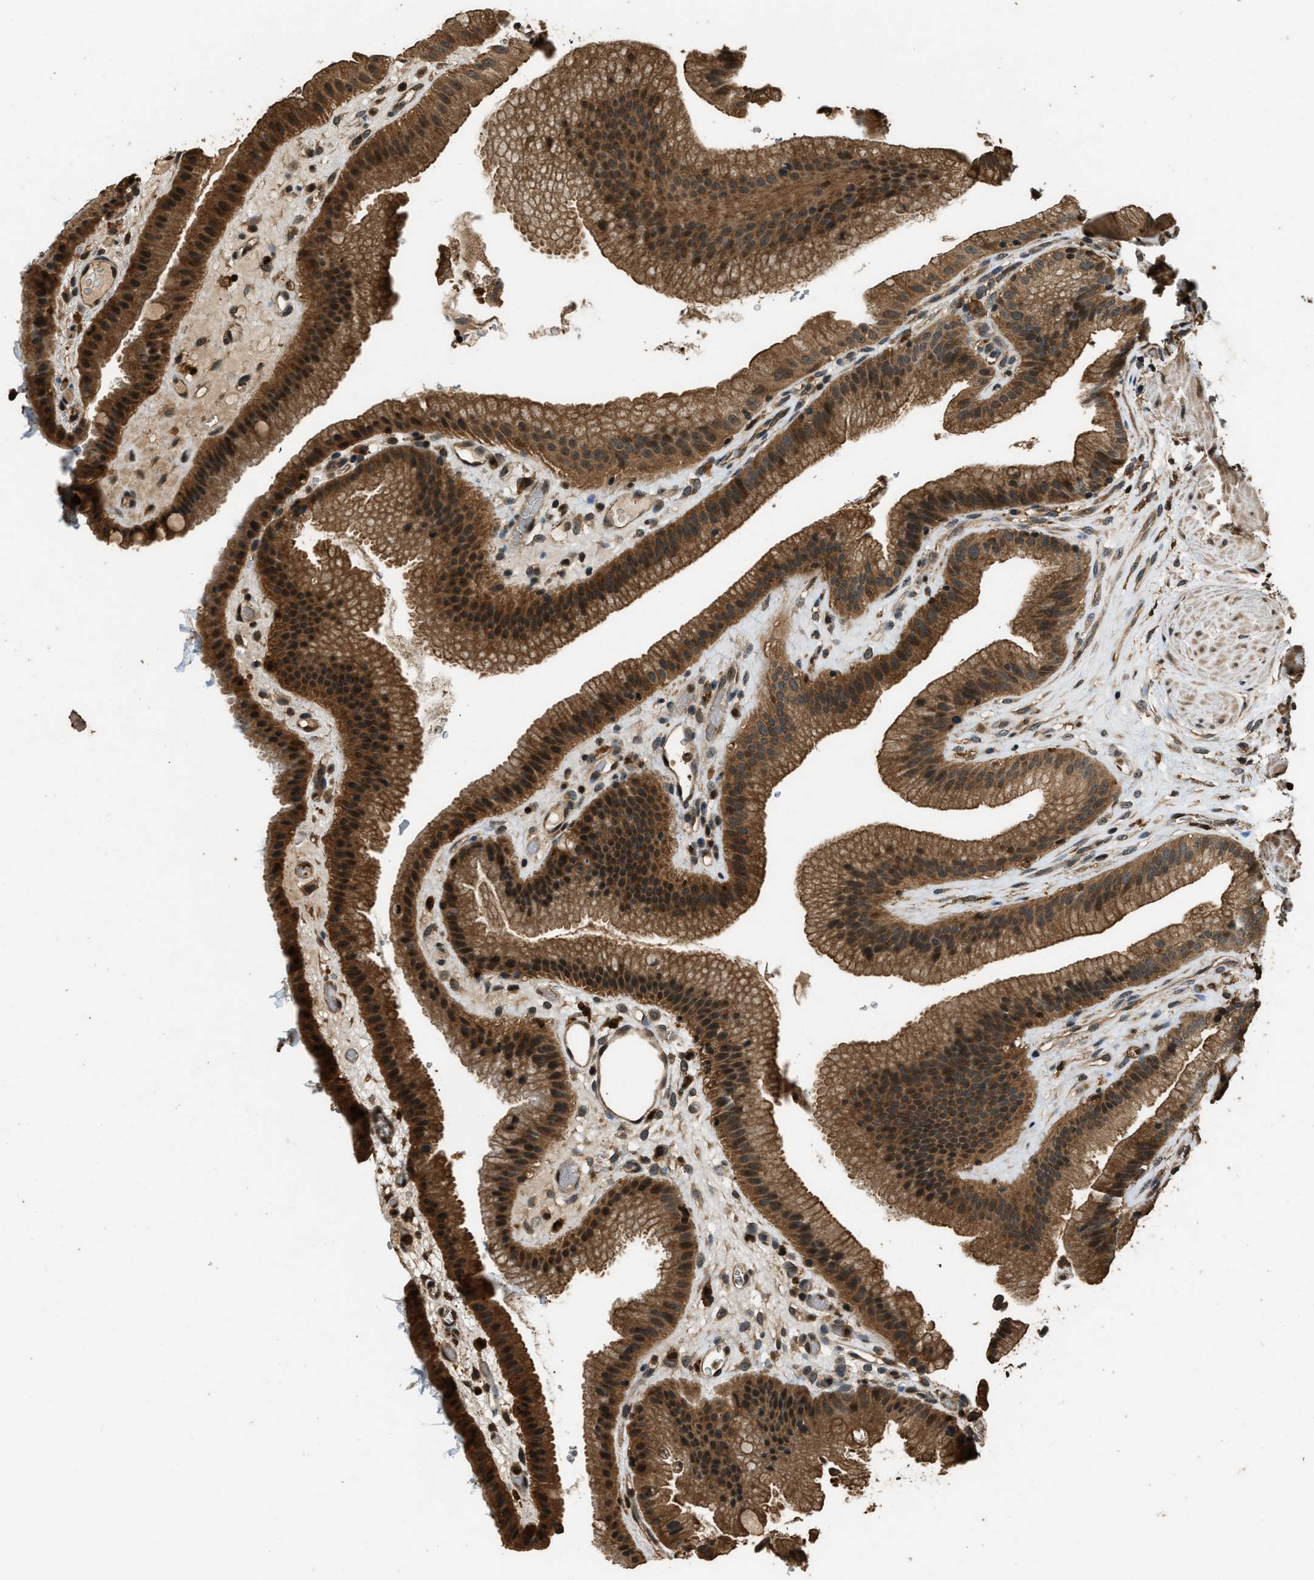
{"staining": {"intensity": "strong", "quantity": ">75%", "location": "cytoplasmic/membranous,nuclear"}, "tissue": "gallbladder", "cell_type": "Glandular cells", "image_type": "normal", "snomed": [{"axis": "morphology", "description": "Normal tissue, NOS"}, {"axis": "topography", "description": "Gallbladder"}], "caption": "The photomicrograph exhibits immunohistochemical staining of normal gallbladder. There is strong cytoplasmic/membranous,nuclear positivity is identified in approximately >75% of glandular cells.", "gene": "RAP2A", "patient": {"sex": "male", "age": 49}}